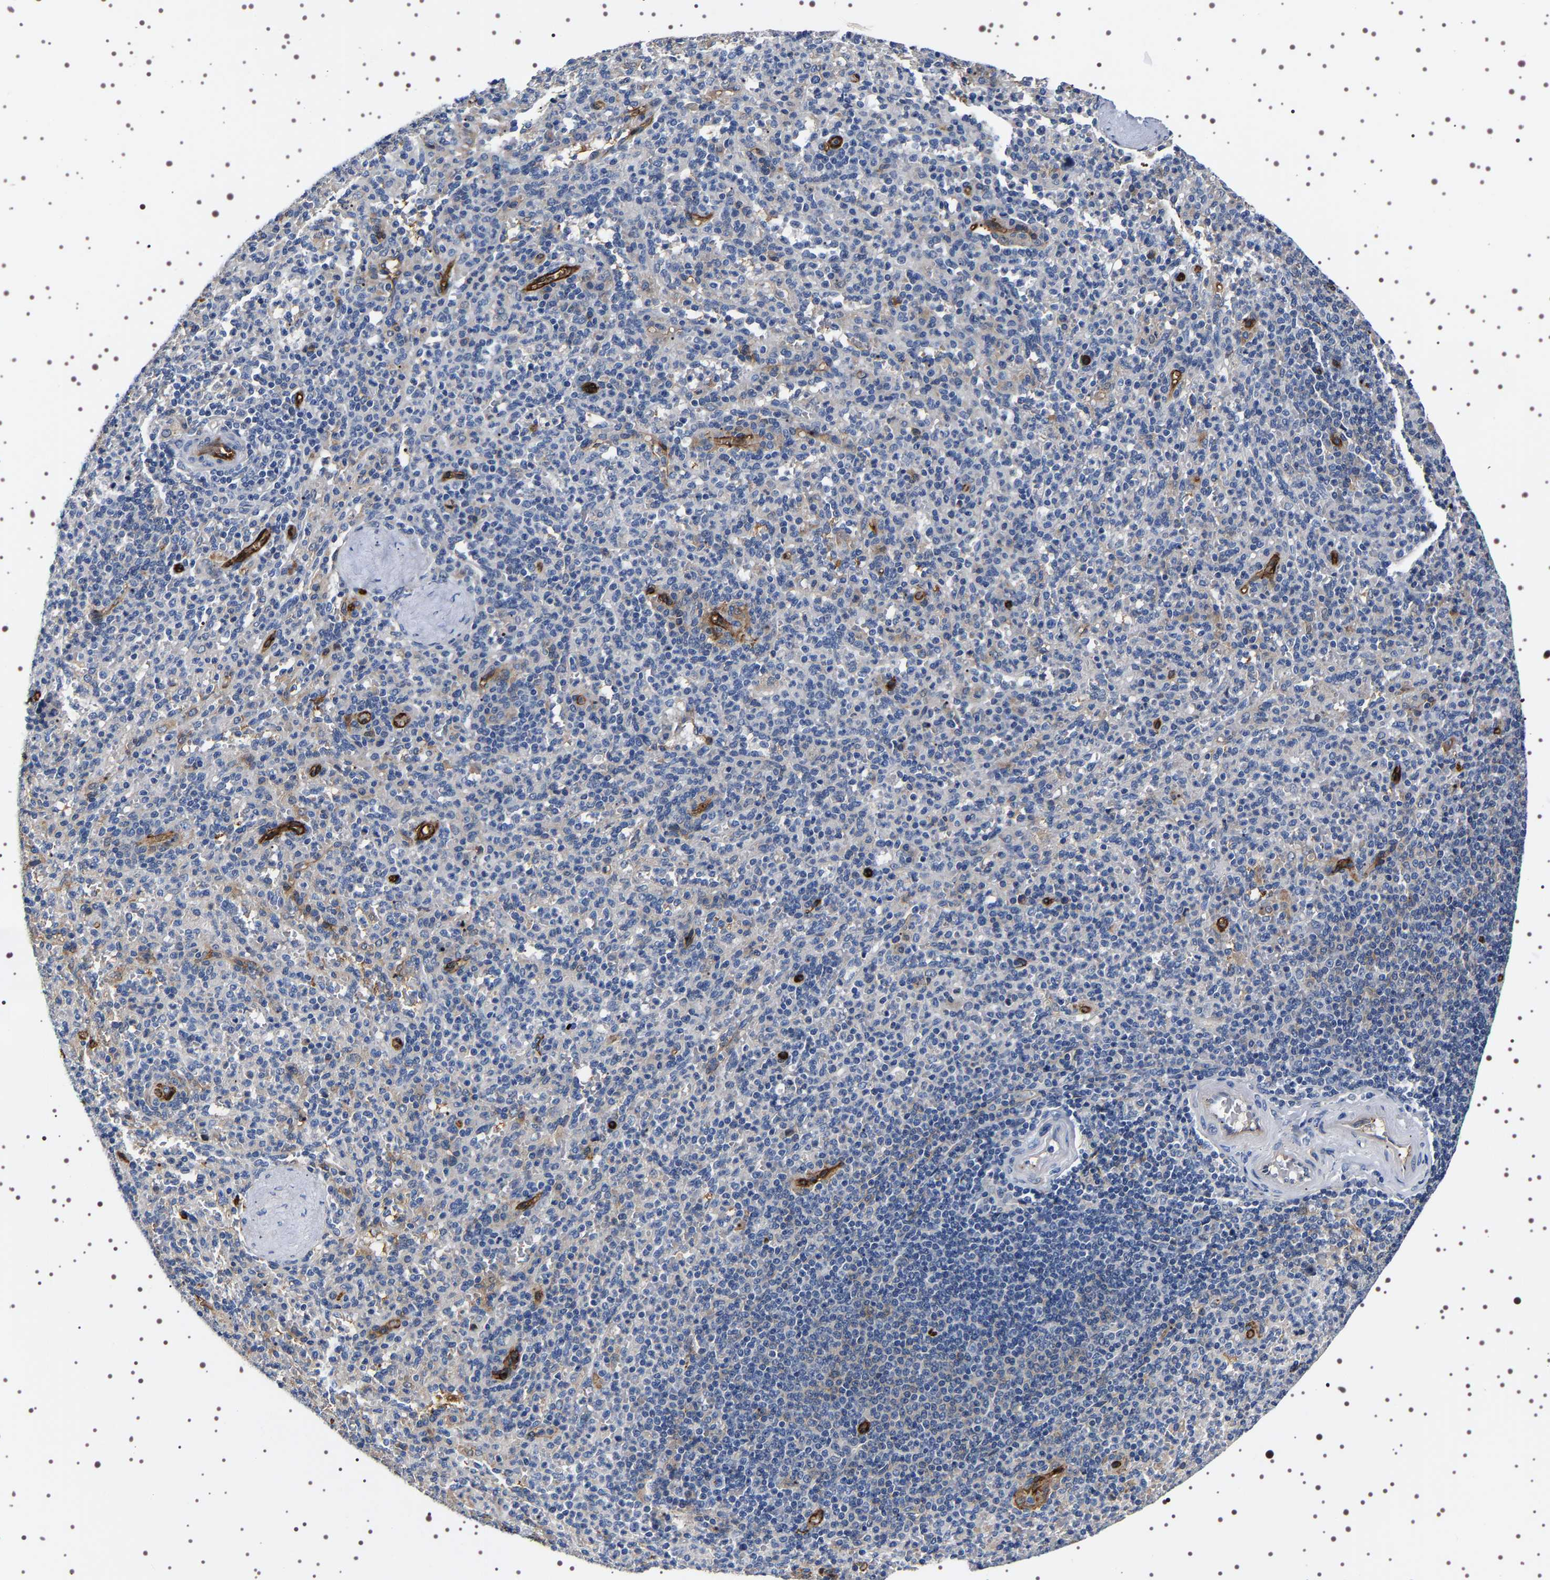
{"staining": {"intensity": "negative", "quantity": "none", "location": "none"}, "tissue": "spleen", "cell_type": "Cells in red pulp", "image_type": "normal", "snomed": [{"axis": "morphology", "description": "Normal tissue, NOS"}, {"axis": "topography", "description": "Spleen"}], "caption": "Spleen was stained to show a protein in brown. There is no significant positivity in cells in red pulp. Brightfield microscopy of immunohistochemistry stained with DAB (brown) and hematoxylin (blue), captured at high magnification.", "gene": "ALPL", "patient": {"sex": "male", "age": 36}}